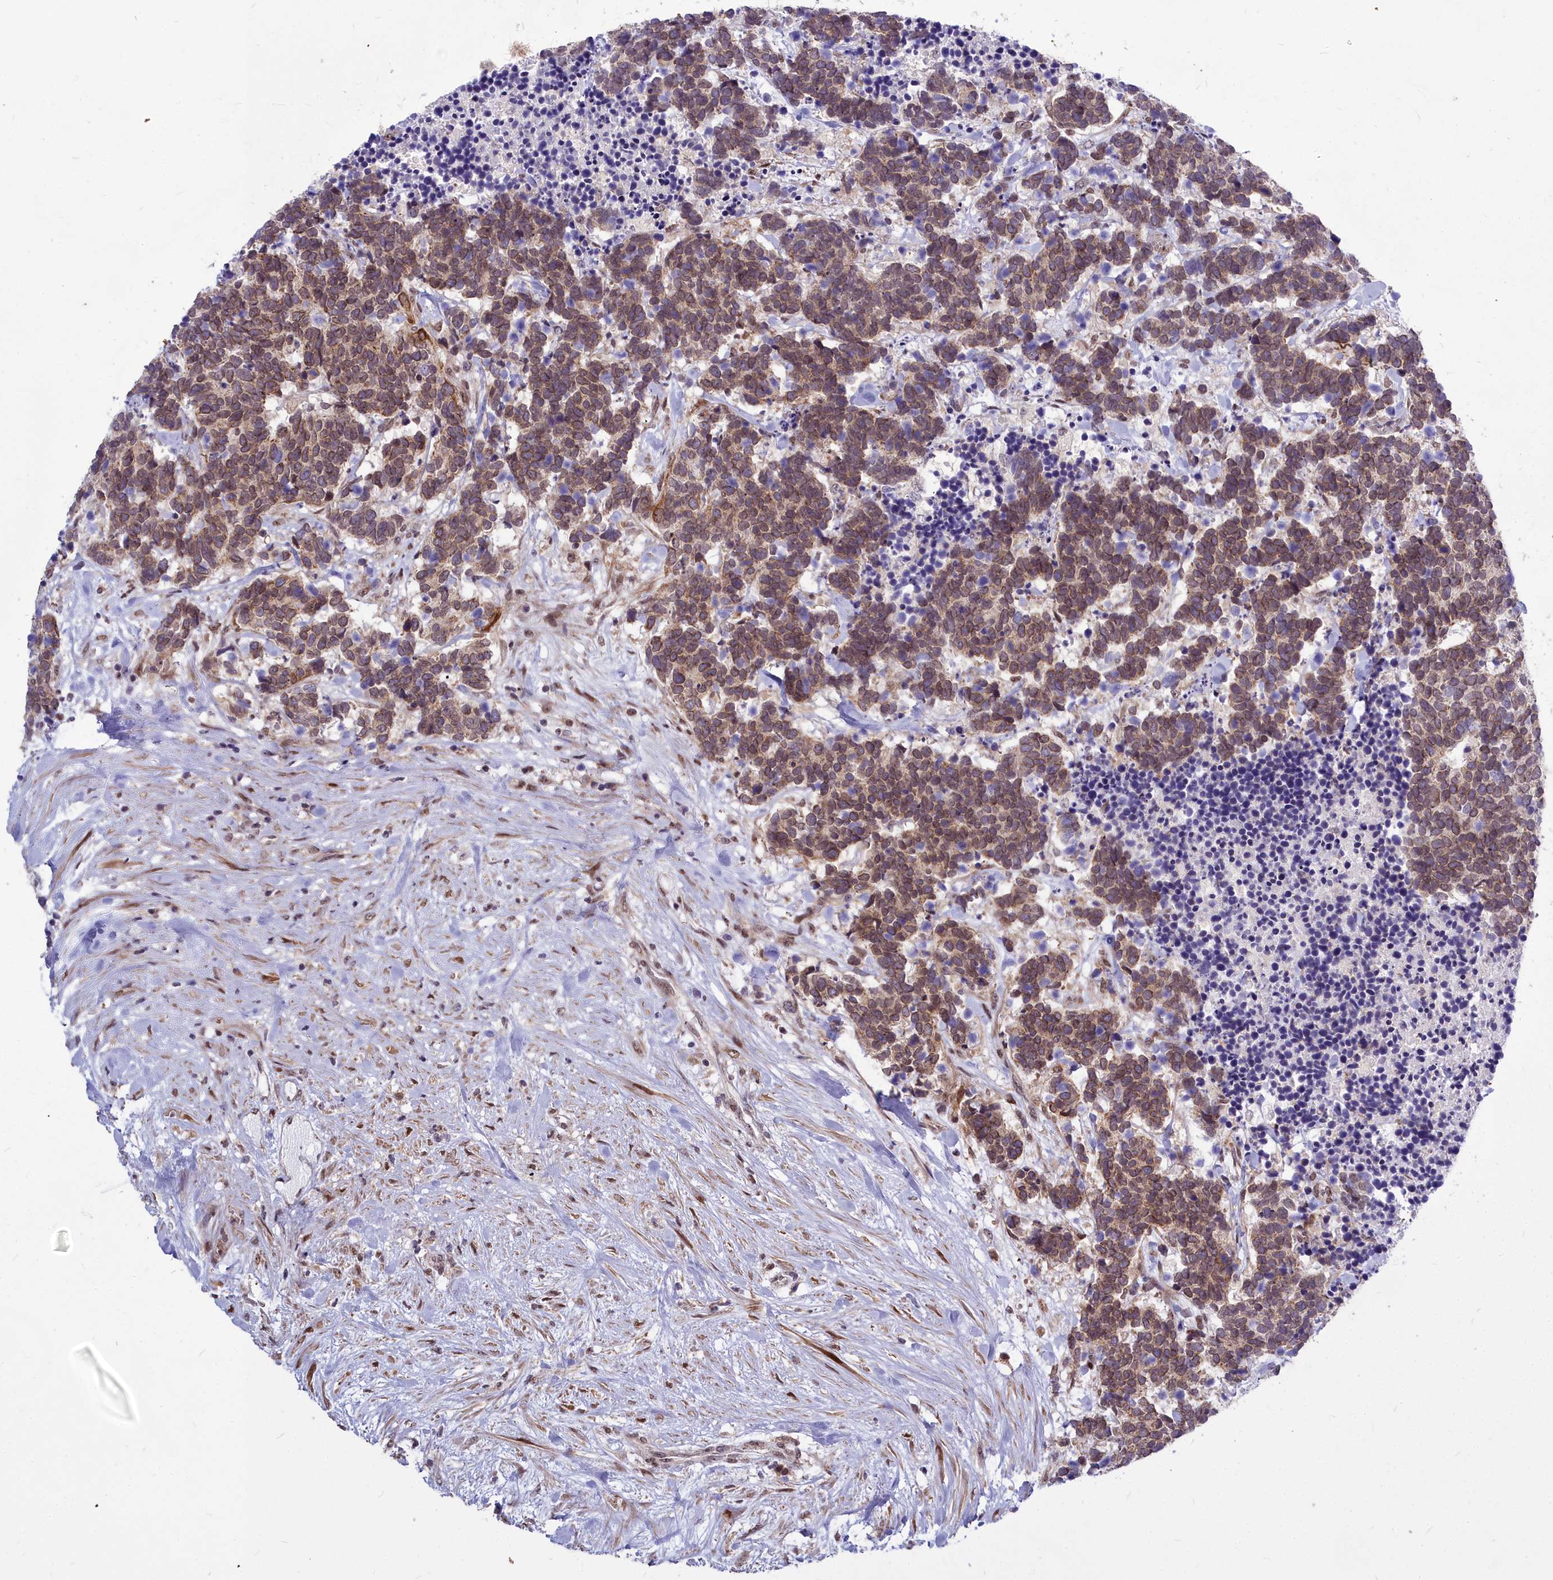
{"staining": {"intensity": "moderate", "quantity": ">75%", "location": "cytoplasmic/membranous"}, "tissue": "carcinoid", "cell_type": "Tumor cells", "image_type": "cancer", "snomed": [{"axis": "morphology", "description": "Carcinoma, NOS"}, {"axis": "morphology", "description": "Carcinoid, malignant, NOS"}, {"axis": "topography", "description": "Prostate"}], "caption": "Malignant carcinoid stained with a brown dye demonstrates moderate cytoplasmic/membranous positive positivity in about >75% of tumor cells.", "gene": "ABCB8", "patient": {"sex": "male", "age": 57}}